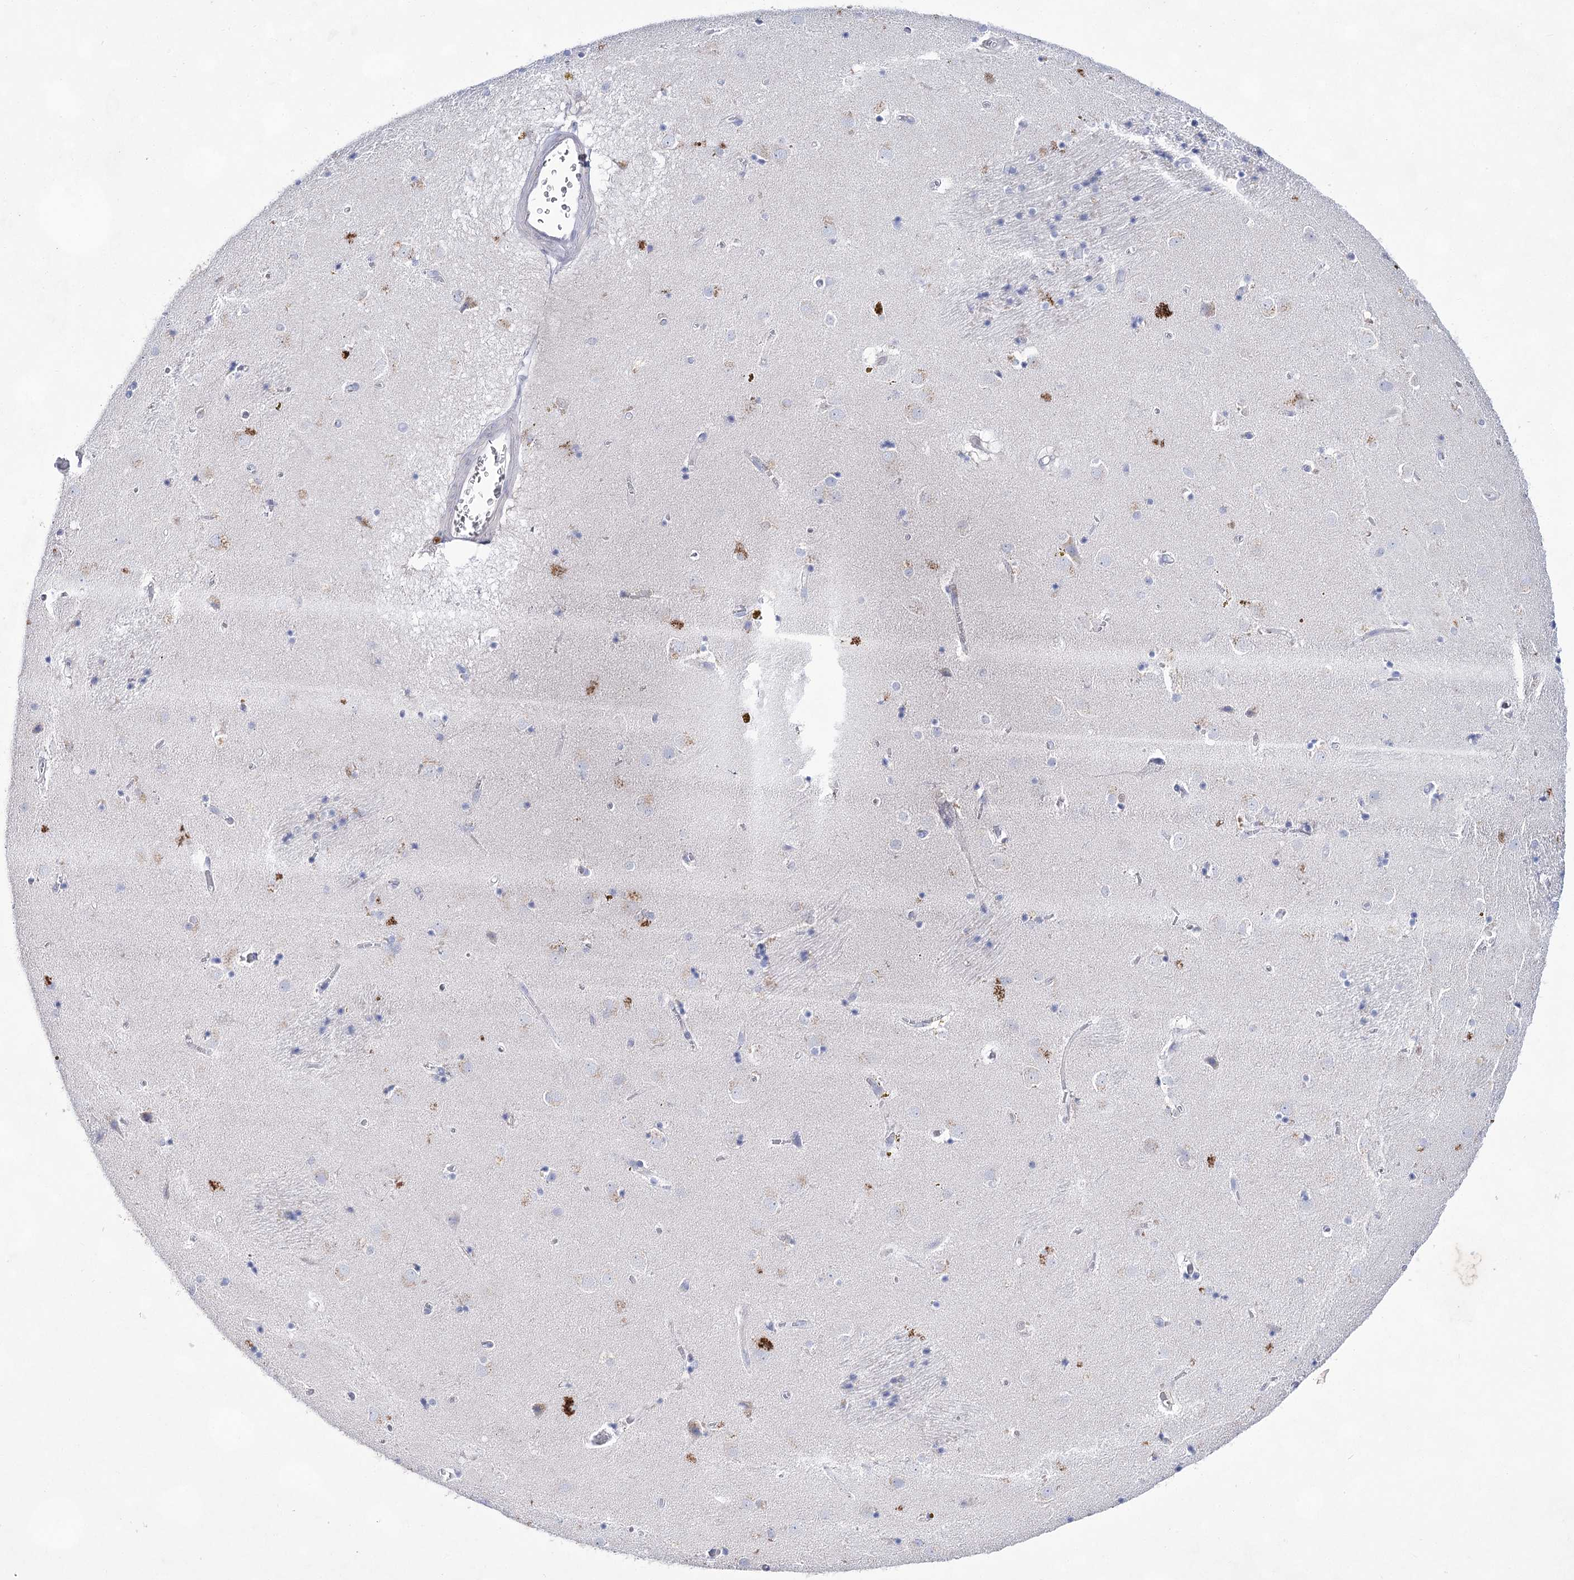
{"staining": {"intensity": "negative", "quantity": "none", "location": "none"}, "tissue": "caudate", "cell_type": "Glial cells", "image_type": "normal", "snomed": [{"axis": "morphology", "description": "Normal tissue, NOS"}, {"axis": "topography", "description": "Lateral ventricle wall"}], "caption": "IHC image of unremarkable caudate: caudate stained with DAB demonstrates no significant protein expression in glial cells.", "gene": "UGDH", "patient": {"sex": "male", "age": 70}}